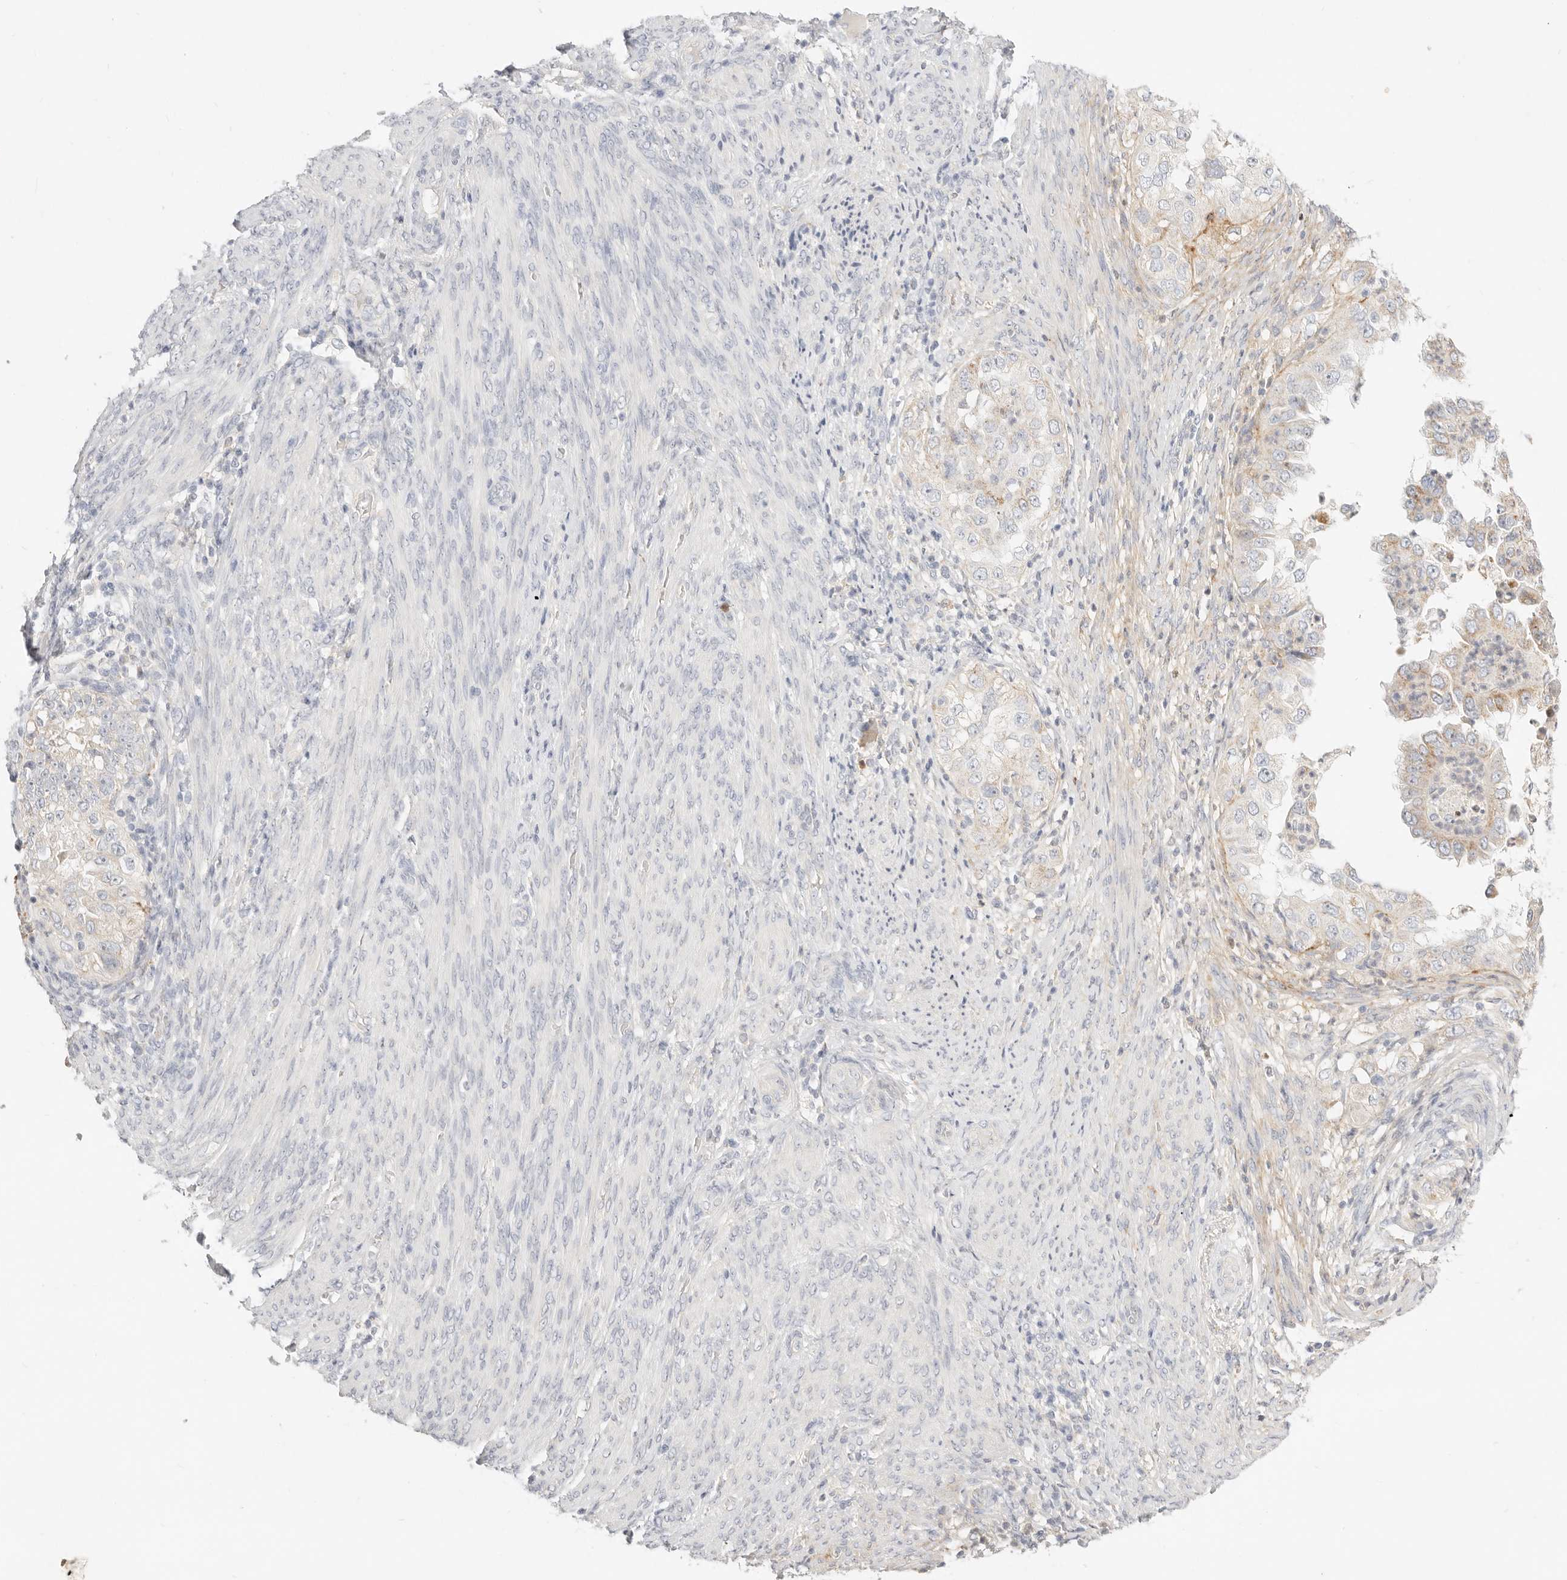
{"staining": {"intensity": "weak", "quantity": "<25%", "location": "cytoplasmic/membranous"}, "tissue": "endometrial cancer", "cell_type": "Tumor cells", "image_type": "cancer", "snomed": [{"axis": "morphology", "description": "Adenocarcinoma, NOS"}, {"axis": "topography", "description": "Endometrium"}], "caption": "Histopathology image shows no protein expression in tumor cells of endometrial cancer tissue.", "gene": "ACOX1", "patient": {"sex": "female", "age": 85}}